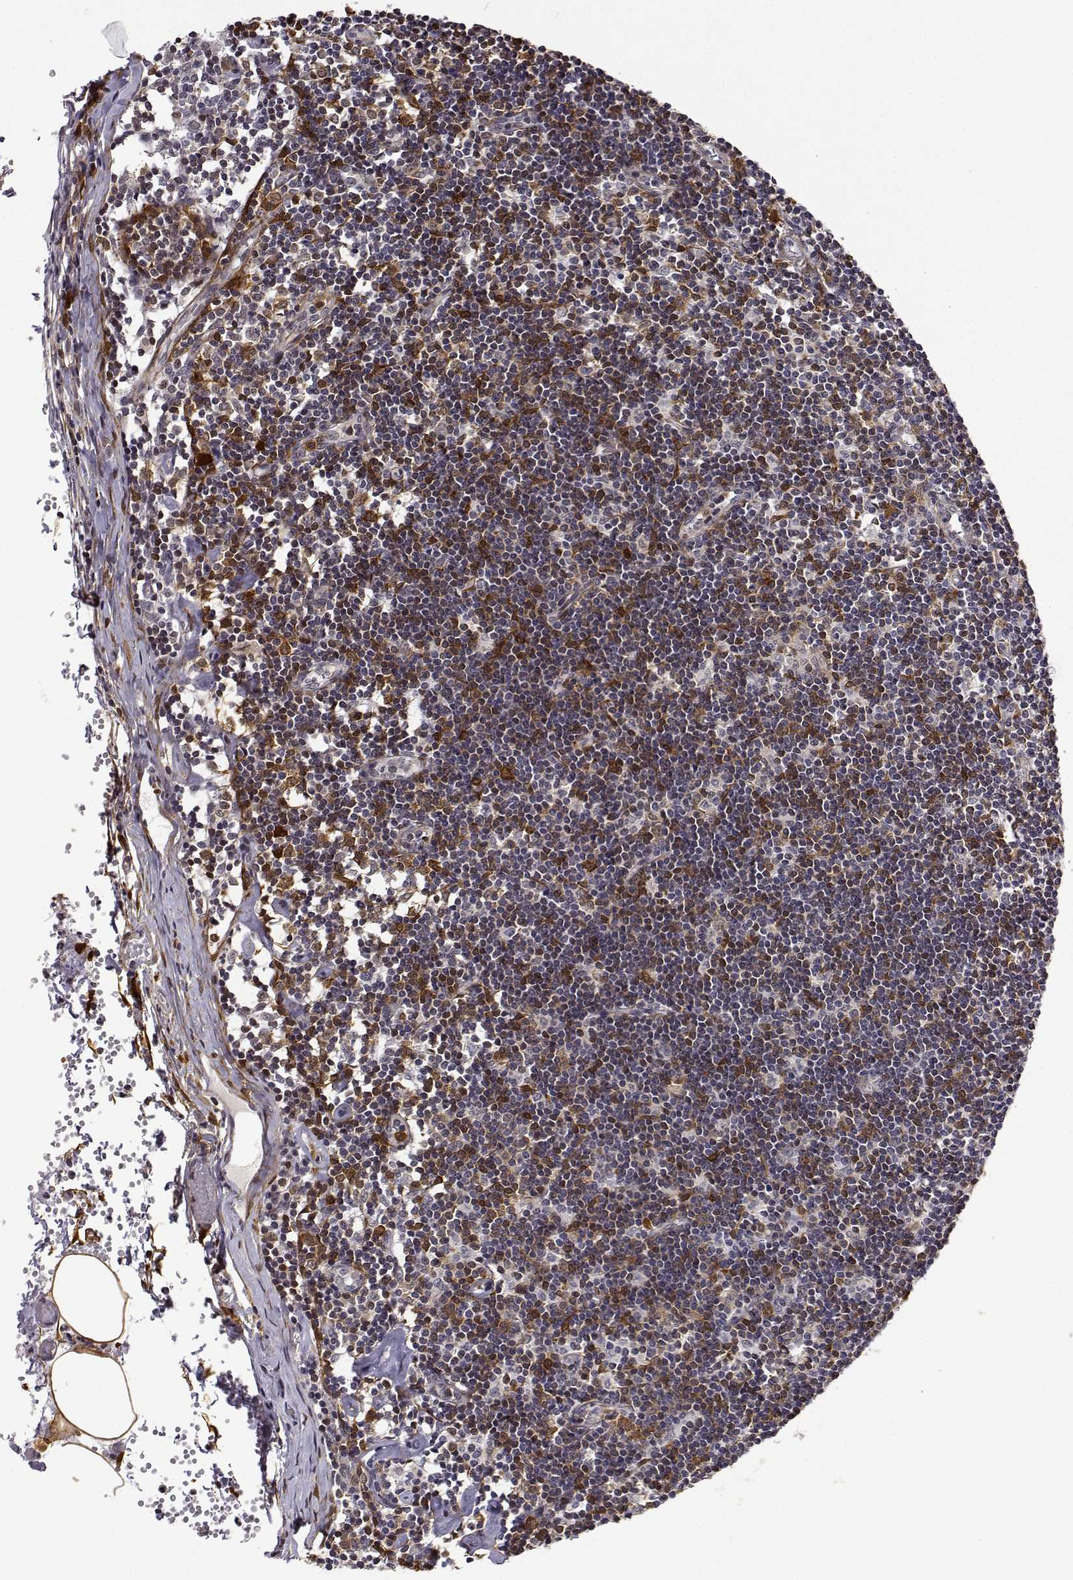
{"staining": {"intensity": "strong", "quantity": ">75%", "location": "cytoplasmic/membranous"}, "tissue": "lymph node", "cell_type": "Germinal center cells", "image_type": "normal", "snomed": [{"axis": "morphology", "description": "Normal tissue, NOS"}, {"axis": "topography", "description": "Lymph node"}], "caption": "Immunohistochemical staining of benign lymph node demonstrates >75% levels of strong cytoplasmic/membranous protein expression in approximately >75% of germinal center cells. Nuclei are stained in blue.", "gene": "PHGDH", "patient": {"sex": "female", "age": 42}}